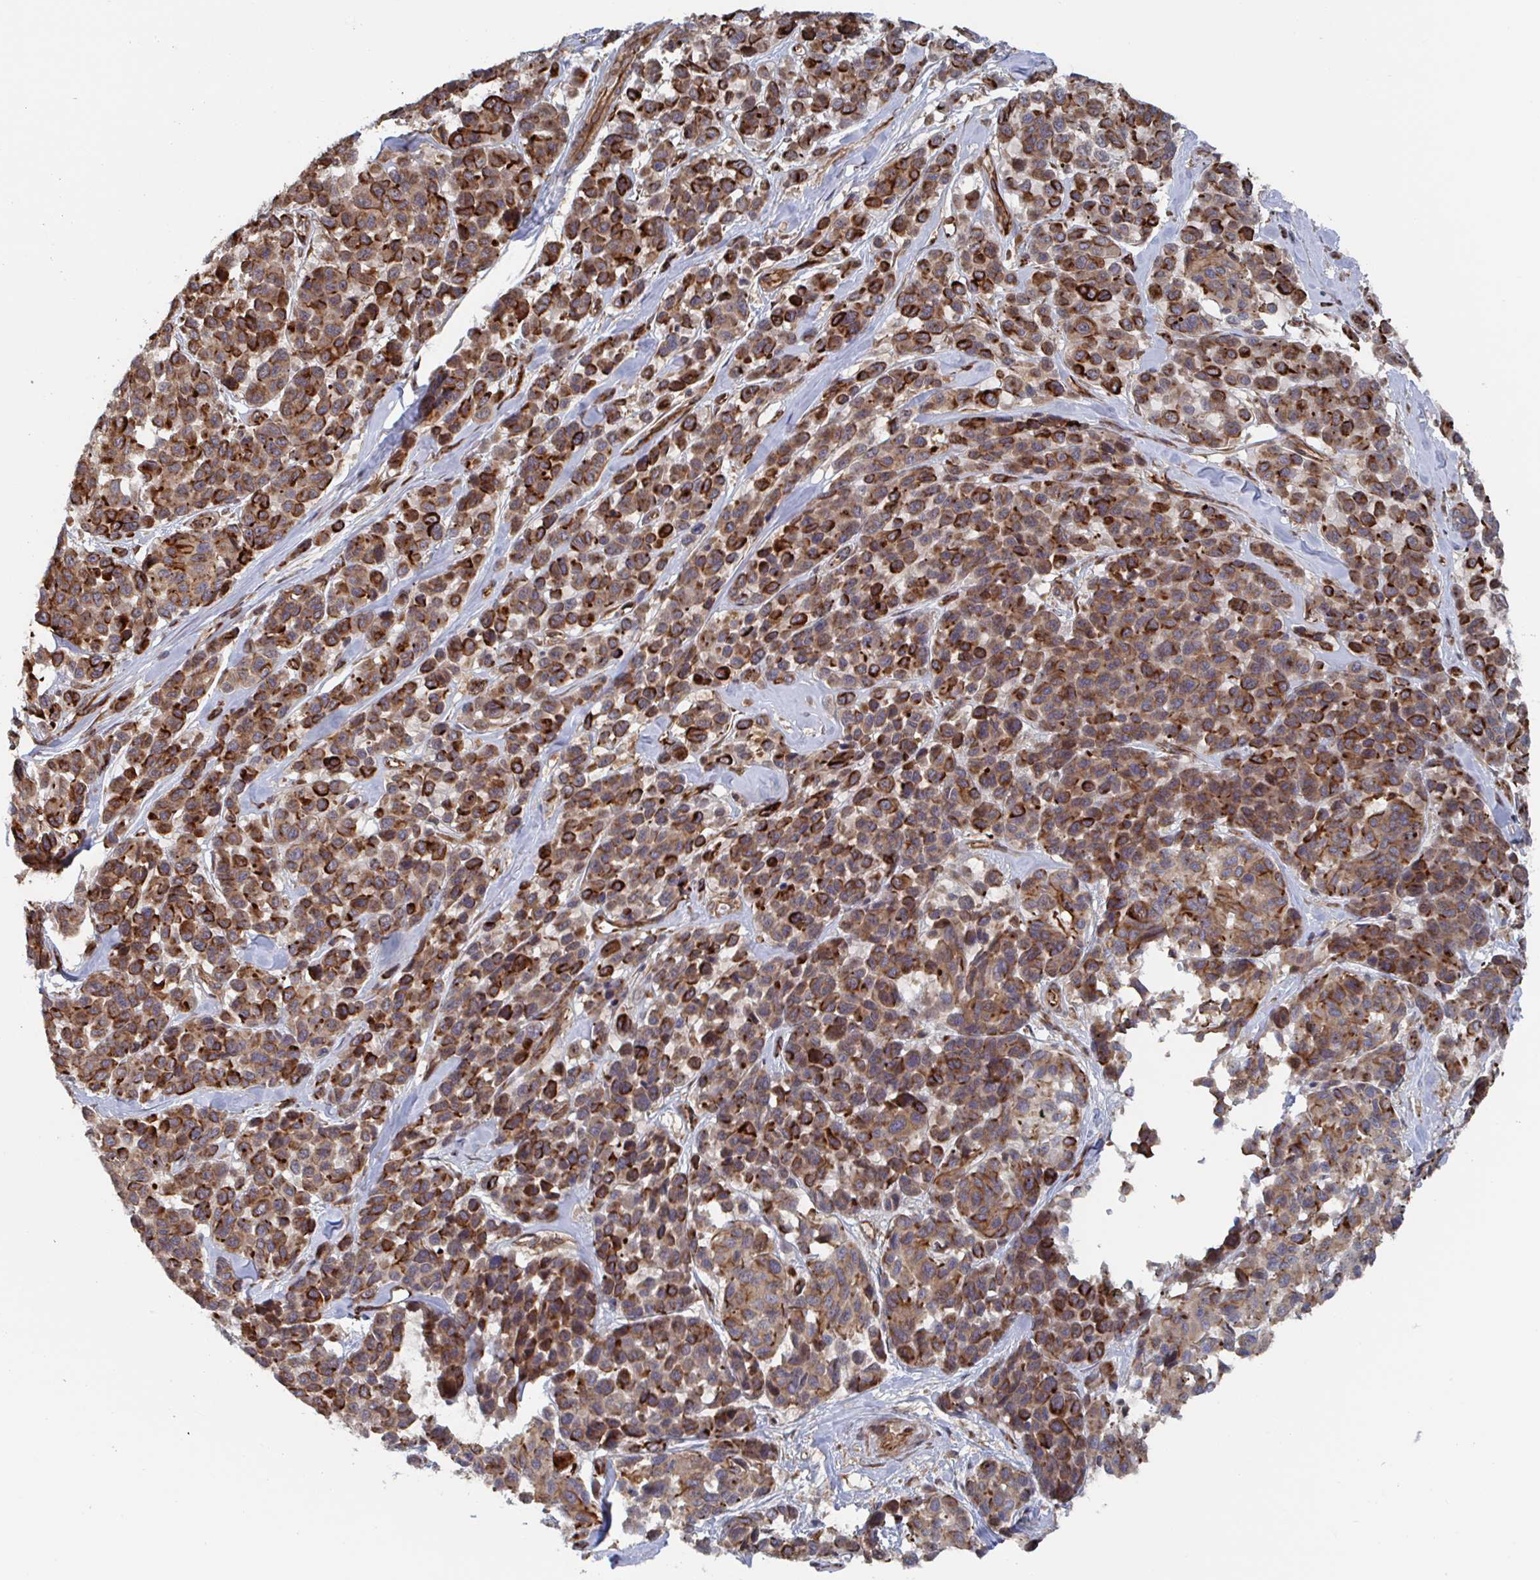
{"staining": {"intensity": "strong", "quantity": "25%-75%", "location": "cytoplasmic/membranous"}, "tissue": "melanoma", "cell_type": "Tumor cells", "image_type": "cancer", "snomed": [{"axis": "morphology", "description": "Malignant melanoma, NOS"}, {"axis": "topography", "description": "Skin"}], "caption": "Immunohistochemical staining of malignant melanoma shows high levels of strong cytoplasmic/membranous protein positivity in about 25%-75% of tumor cells. The staining was performed using DAB (3,3'-diaminobenzidine), with brown indicating positive protein expression. Nuclei are stained blue with hematoxylin.", "gene": "DVL3", "patient": {"sex": "female", "age": 66}}